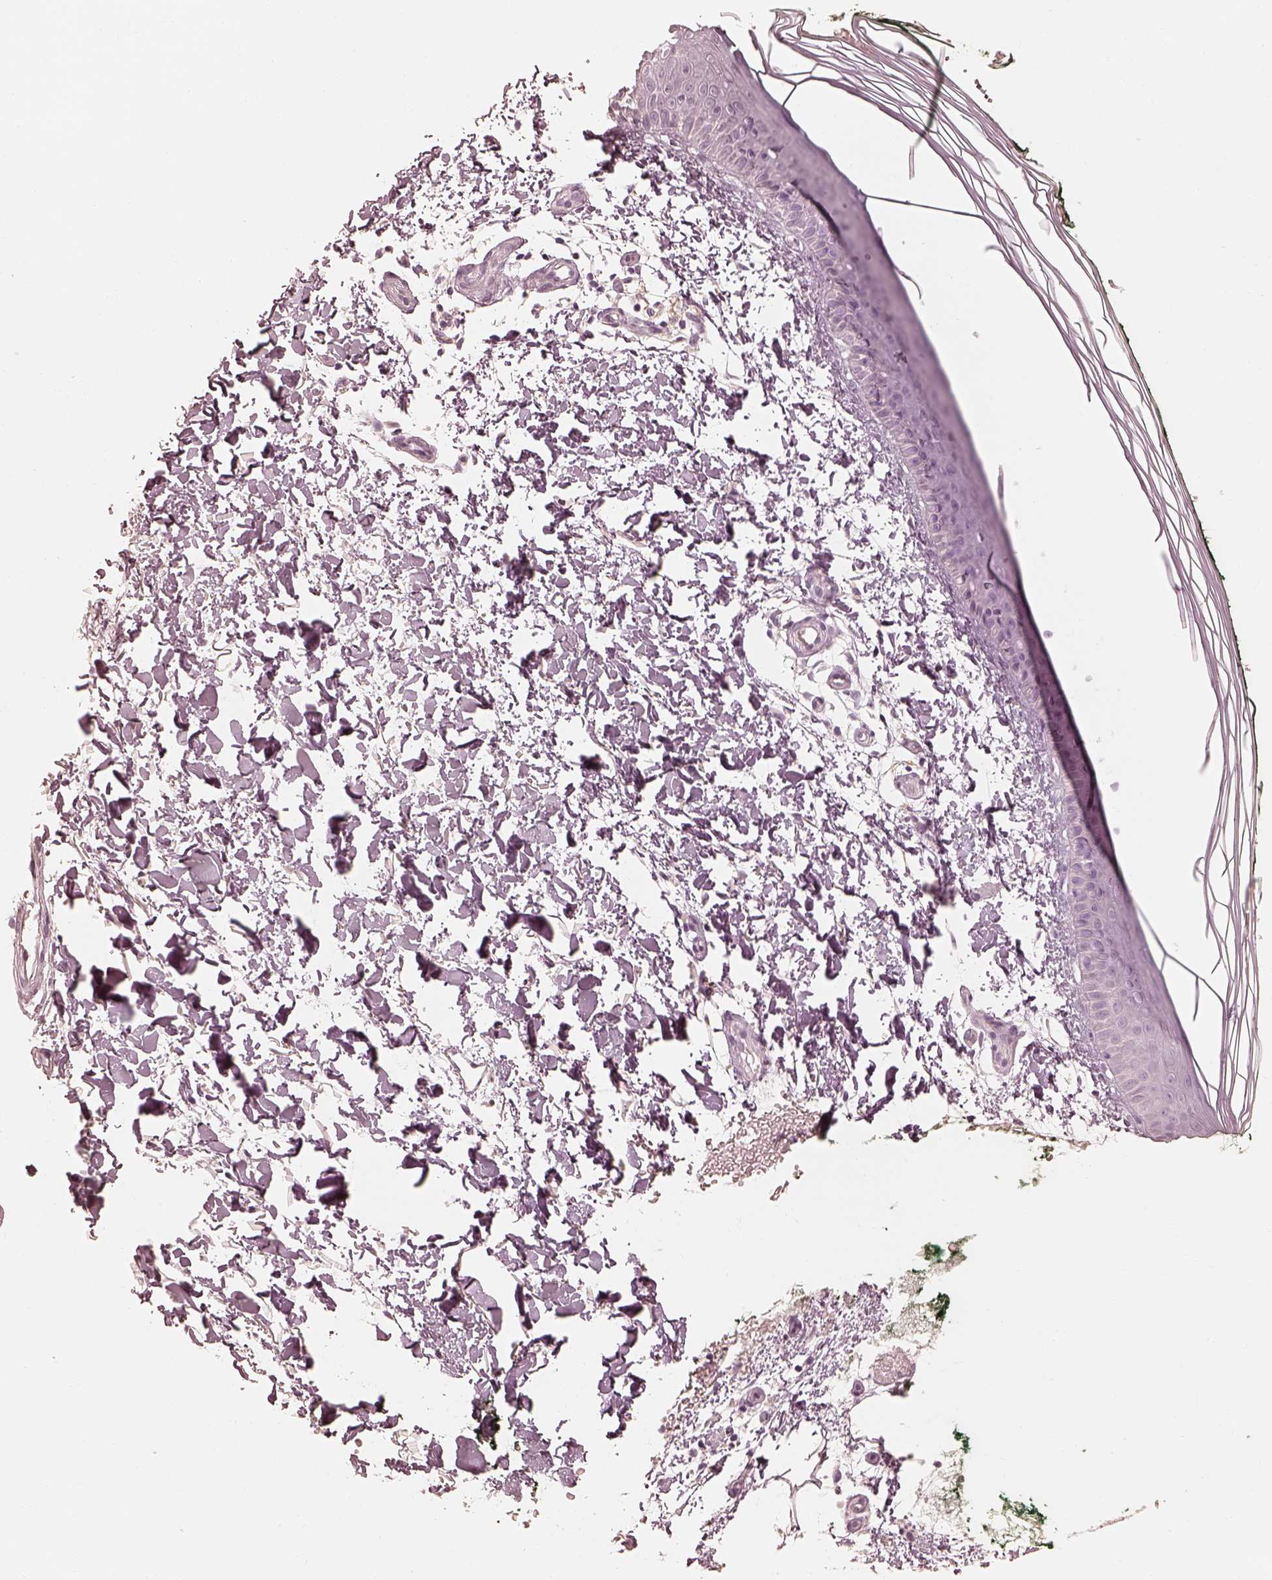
{"staining": {"intensity": "negative", "quantity": "none", "location": "none"}, "tissue": "skin", "cell_type": "Fibroblasts", "image_type": "normal", "snomed": [{"axis": "morphology", "description": "Normal tissue, NOS"}, {"axis": "topography", "description": "Skin"}], "caption": "An immunohistochemistry image of benign skin is shown. There is no staining in fibroblasts of skin. Brightfield microscopy of IHC stained with DAB (3,3'-diaminobenzidine) (brown) and hematoxylin (blue), captured at high magnification.", "gene": "CALR3", "patient": {"sex": "female", "age": 62}}